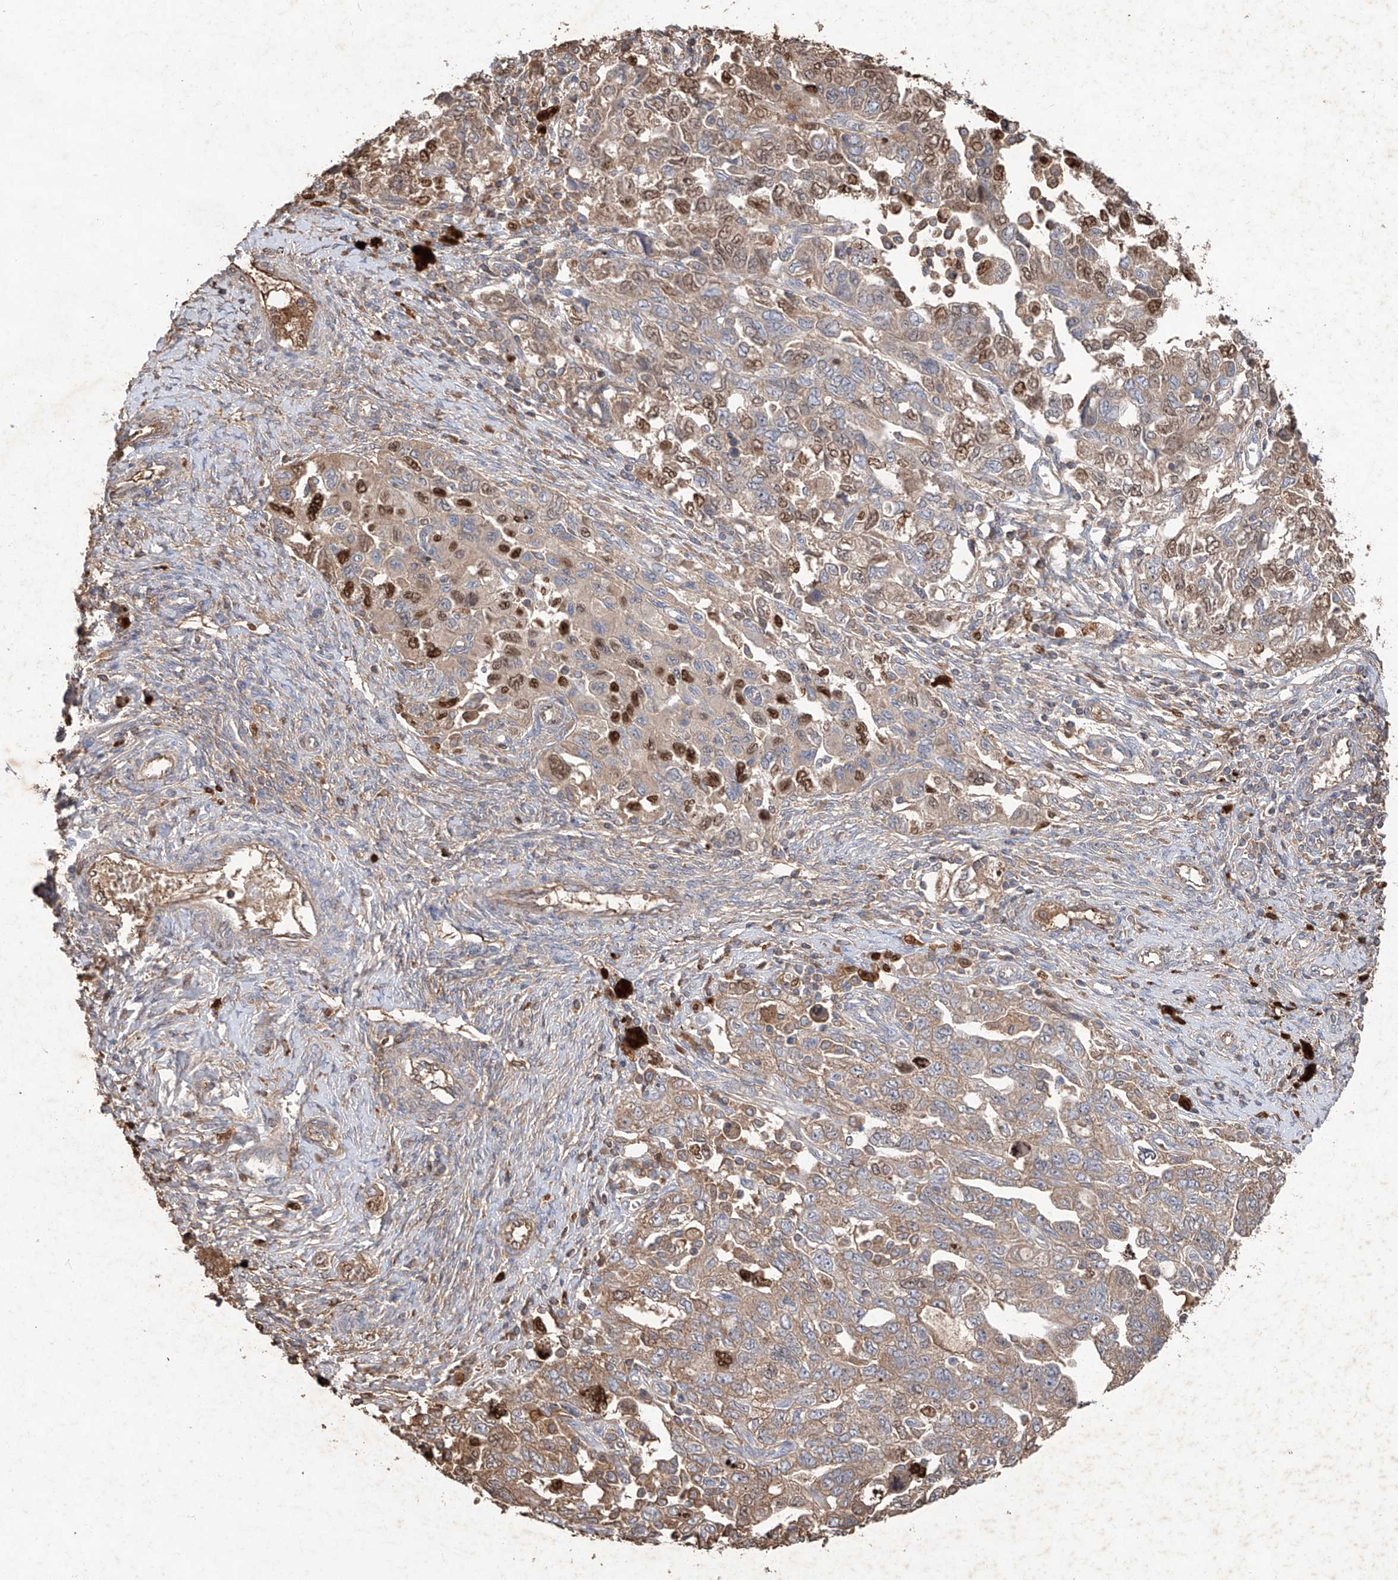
{"staining": {"intensity": "moderate", "quantity": ">75%", "location": "cytoplasmic/membranous,nuclear"}, "tissue": "ovarian cancer", "cell_type": "Tumor cells", "image_type": "cancer", "snomed": [{"axis": "morphology", "description": "Carcinoma, NOS"}, {"axis": "morphology", "description": "Cystadenocarcinoma, serous, NOS"}, {"axis": "topography", "description": "Ovary"}], "caption": "A micrograph of human ovarian cancer (serous cystadenocarcinoma) stained for a protein shows moderate cytoplasmic/membranous and nuclear brown staining in tumor cells. (Brightfield microscopy of DAB IHC at high magnification).", "gene": "EDN1", "patient": {"sex": "female", "age": 69}}